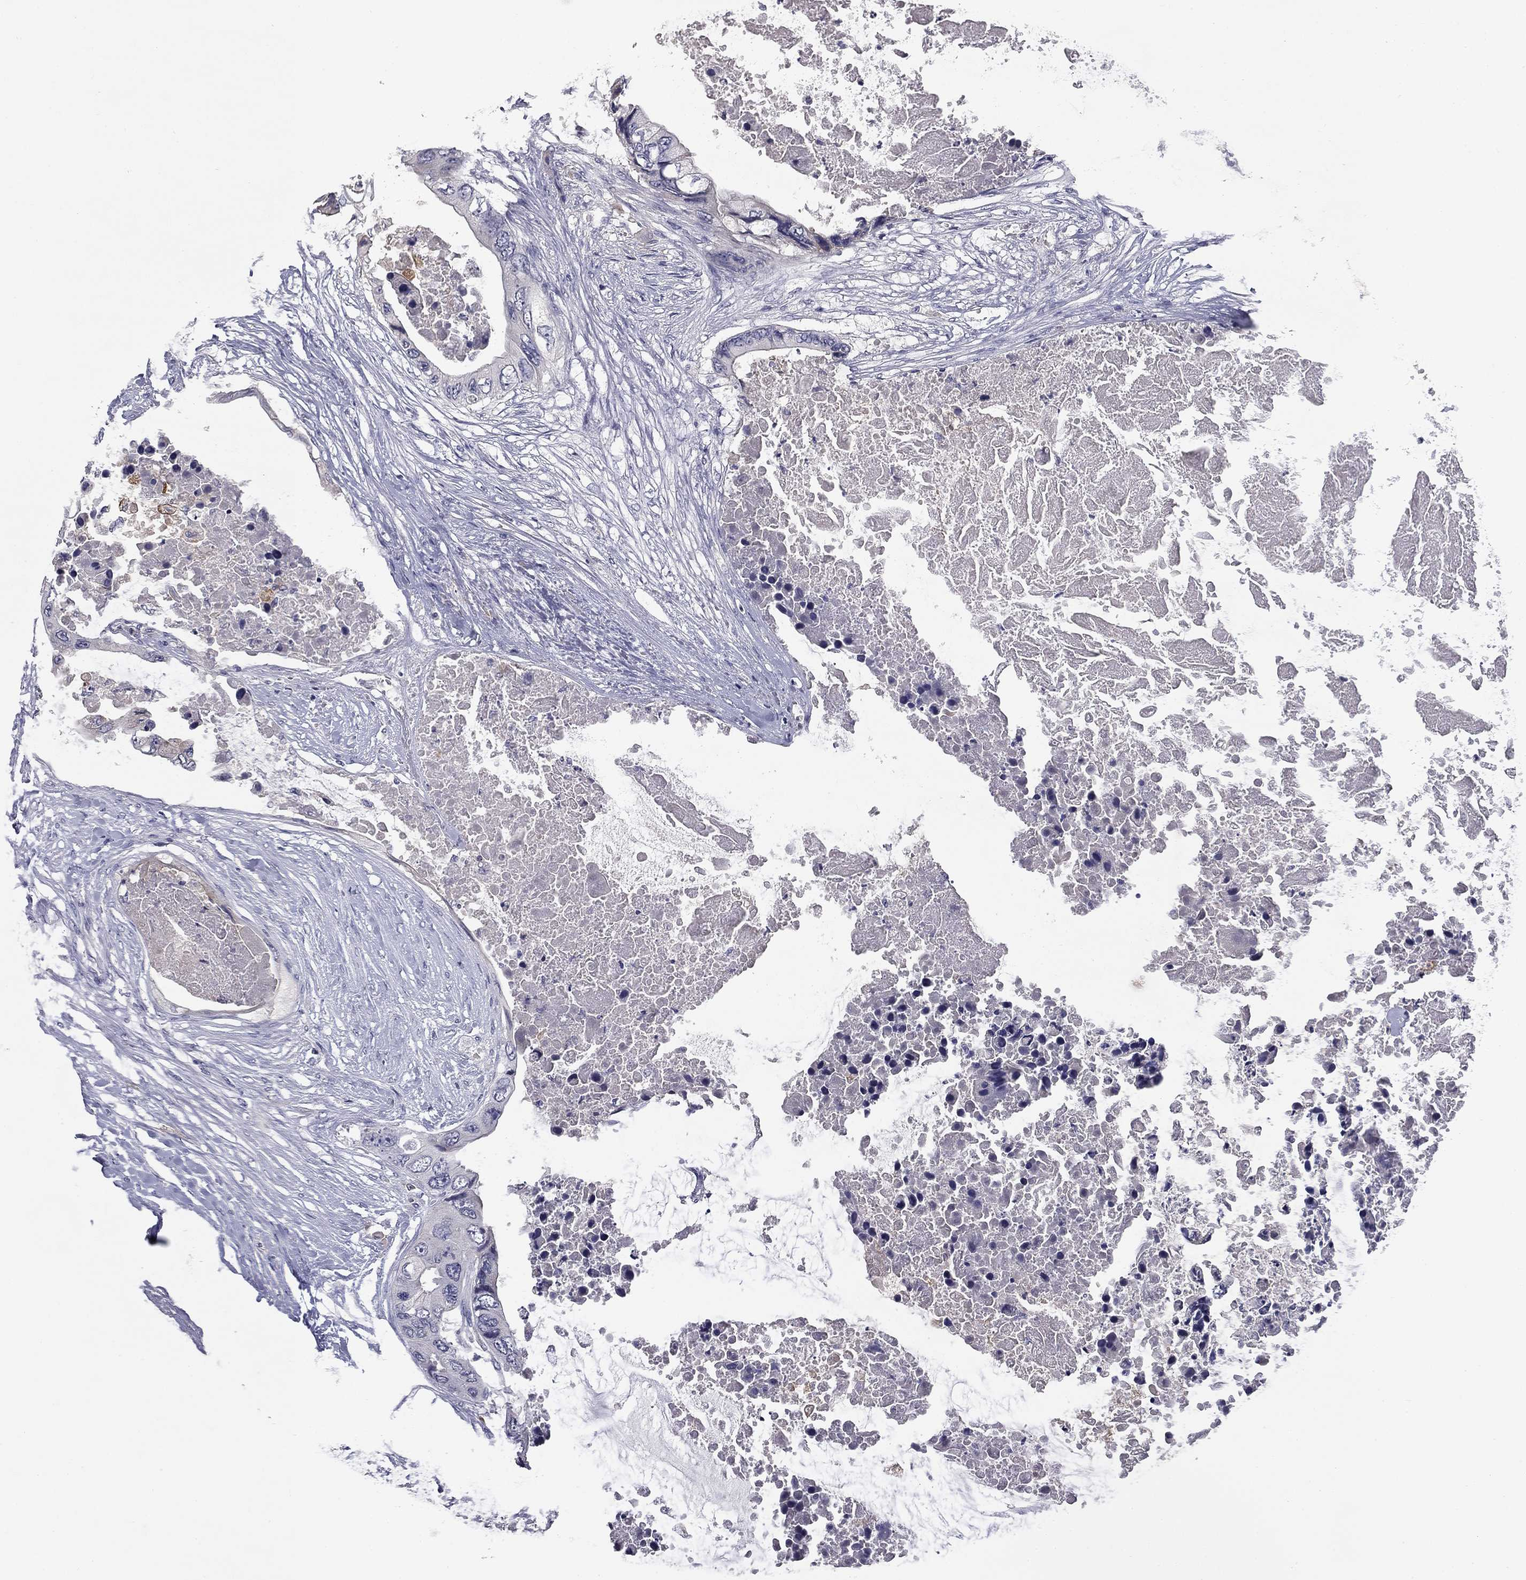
{"staining": {"intensity": "negative", "quantity": "none", "location": "none"}, "tissue": "colorectal cancer", "cell_type": "Tumor cells", "image_type": "cancer", "snomed": [{"axis": "morphology", "description": "Adenocarcinoma, NOS"}, {"axis": "topography", "description": "Rectum"}], "caption": "The immunohistochemistry (IHC) image has no significant expression in tumor cells of colorectal cancer tissue.", "gene": "CD274", "patient": {"sex": "male", "age": 63}}